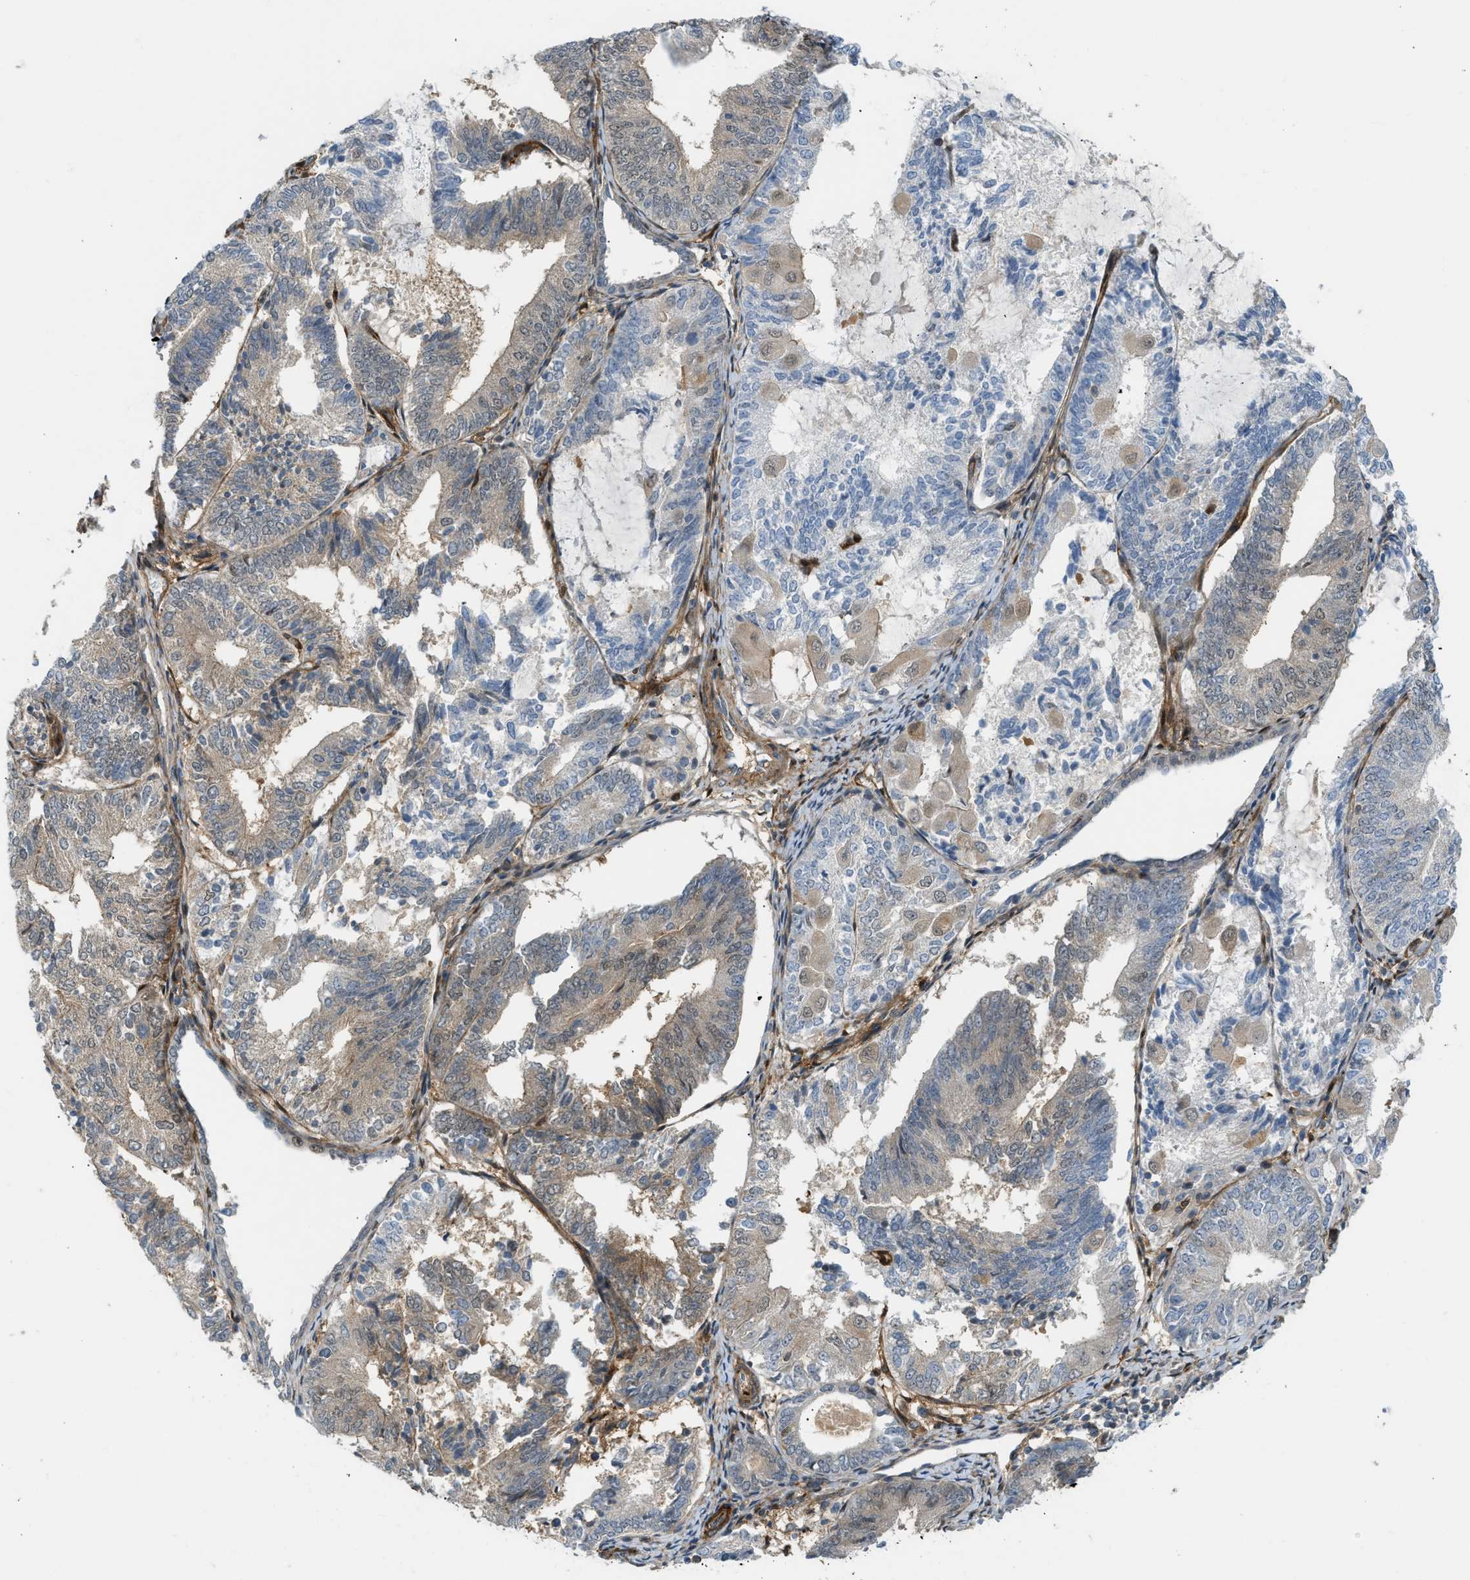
{"staining": {"intensity": "weak", "quantity": "25%-75%", "location": "cytoplasmic/membranous"}, "tissue": "endometrial cancer", "cell_type": "Tumor cells", "image_type": "cancer", "snomed": [{"axis": "morphology", "description": "Adenocarcinoma, NOS"}, {"axis": "topography", "description": "Endometrium"}], "caption": "Endometrial cancer stained with a protein marker reveals weak staining in tumor cells.", "gene": "EDNRA", "patient": {"sex": "female", "age": 81}}